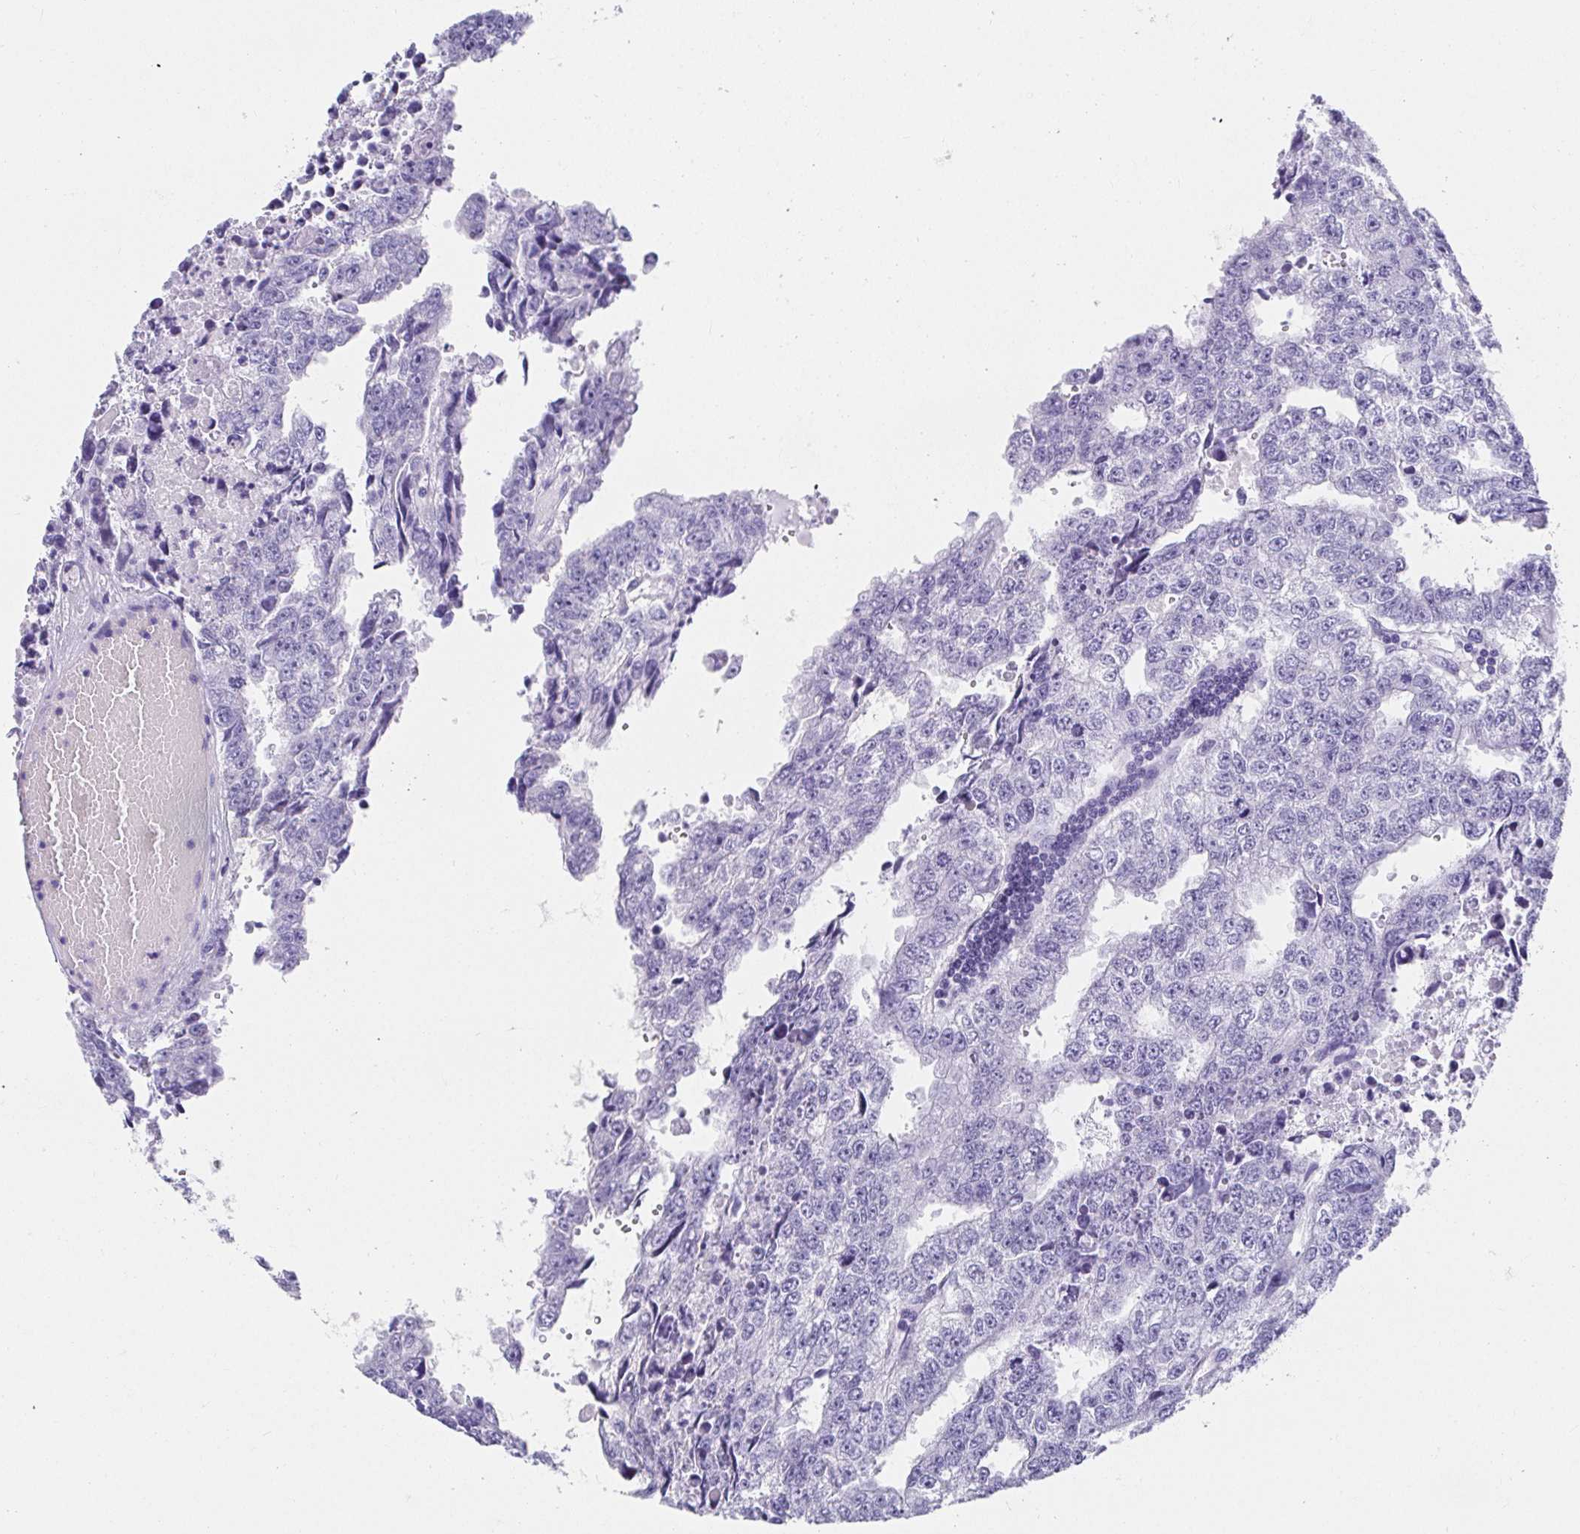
{"staining": {"intensity": "negative", "quantity": "none", "location": "none"}, "tissue": "testis cancer", "cell_type": "Tumor cells", "image_type": "cancer", "snomed": [{"axis": "morphology", "description": "Carcinoma, Embryonal, NOS"}, {"axis": "topography", "description": "Testis"}], "caption": "Human embryonal carcinoma (testis) stained for a protein using immunohistochemistry shows no expression in tumor cells.", "gene": "VGLL1", "patient": {"sex": "male", "age": 20}}